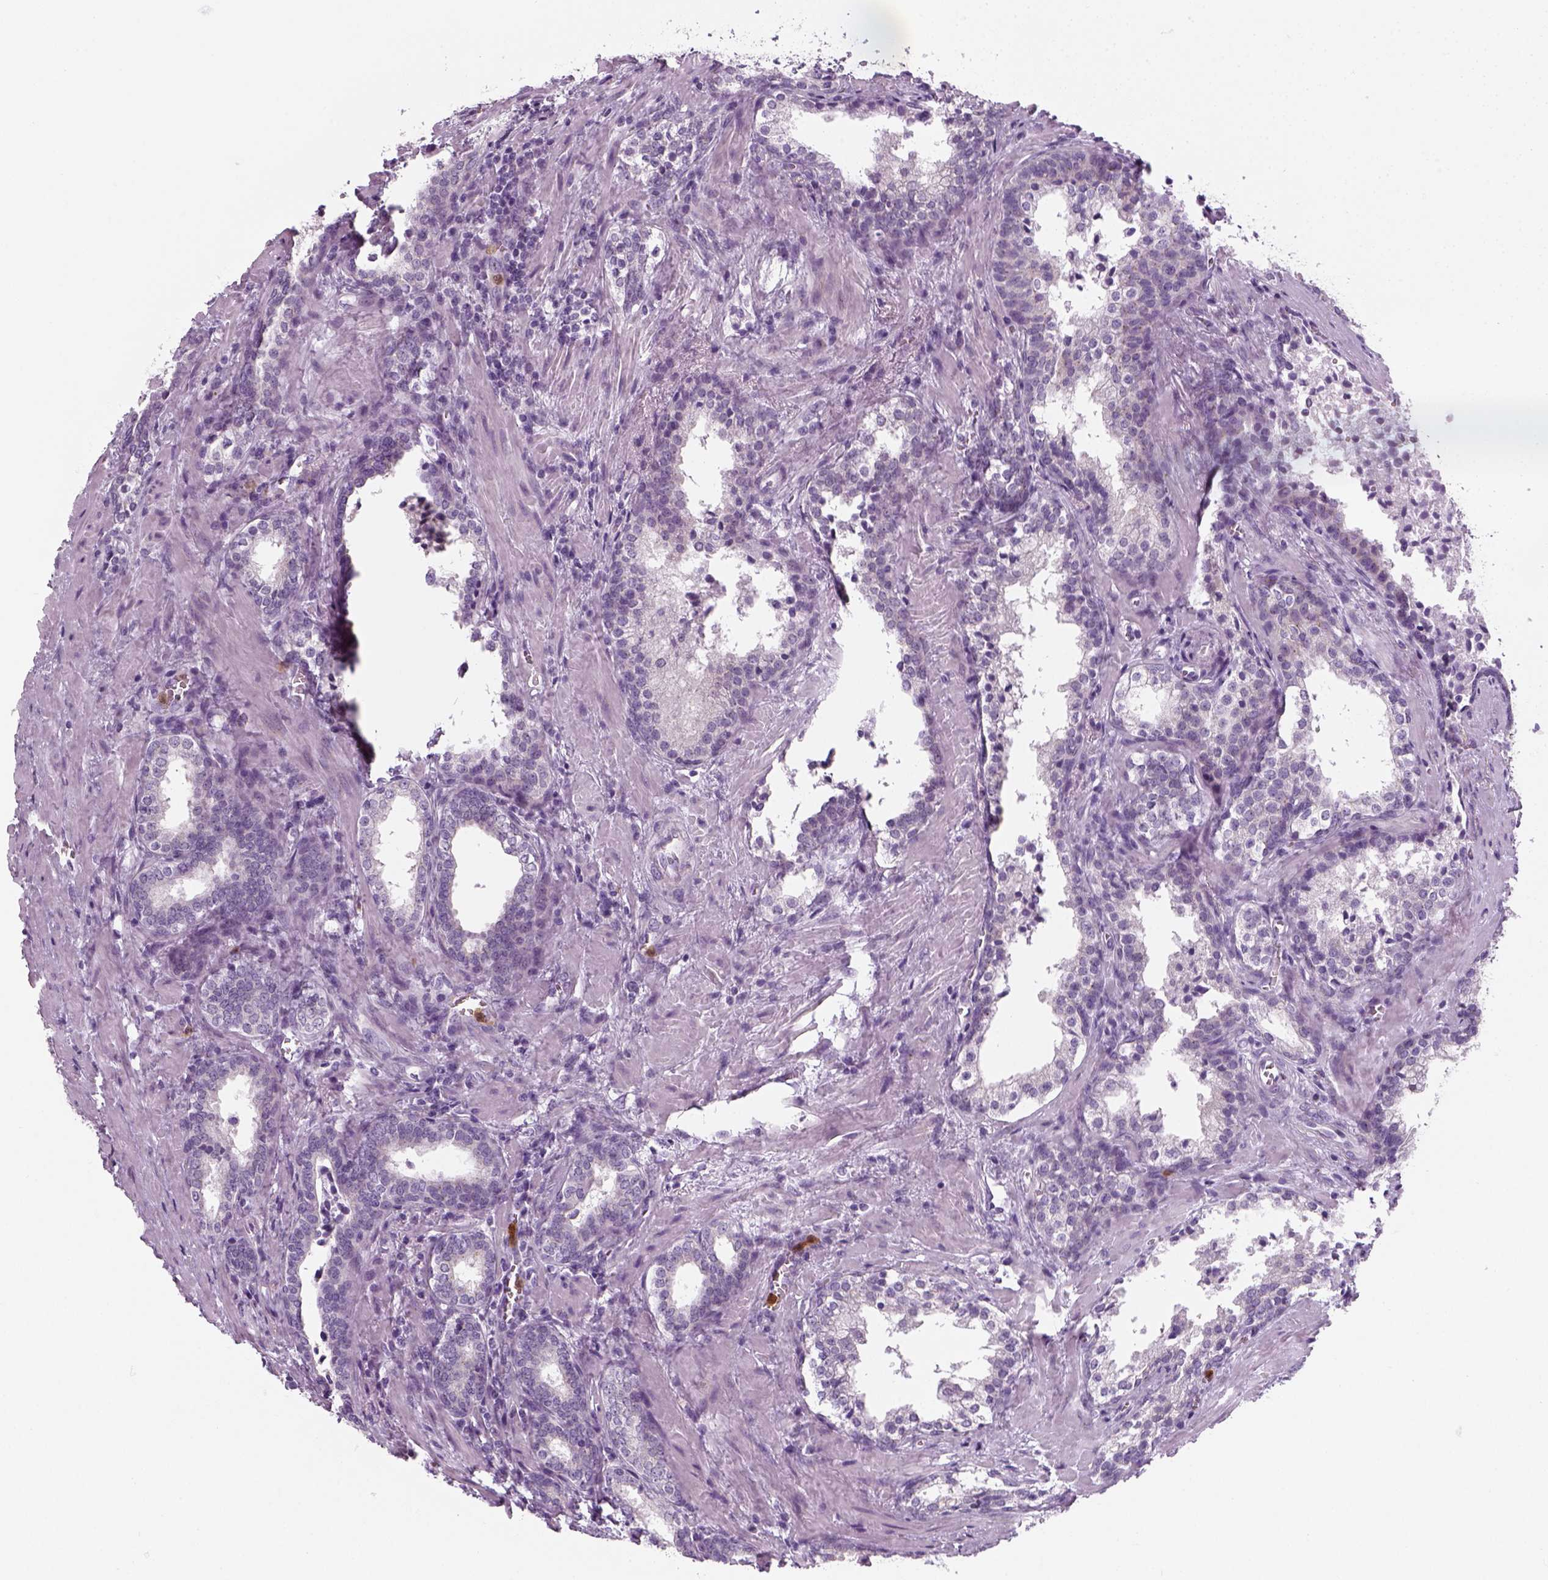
{"staining": {"intensity": "negative", "quantity": "none", "location": "none"}, "tissue": "prostate cancer", "cell_type": "Tumor cells", "image_type": "cancer", "snomed": [{"axis": "morphology", "description": "Adenocarcinoma, NOS"}, {"axis": "topography", "description": "Prostate and seminal vesicle, NOS"}], "caption": "There is no significant positivity in tumor cells of adenocarcinoma (prostate). (Brightfield microscopy of DAB immunohistochemistry at high magnification).", "gene": "IL4", "patient": {"sex": "male", "age": 63}}